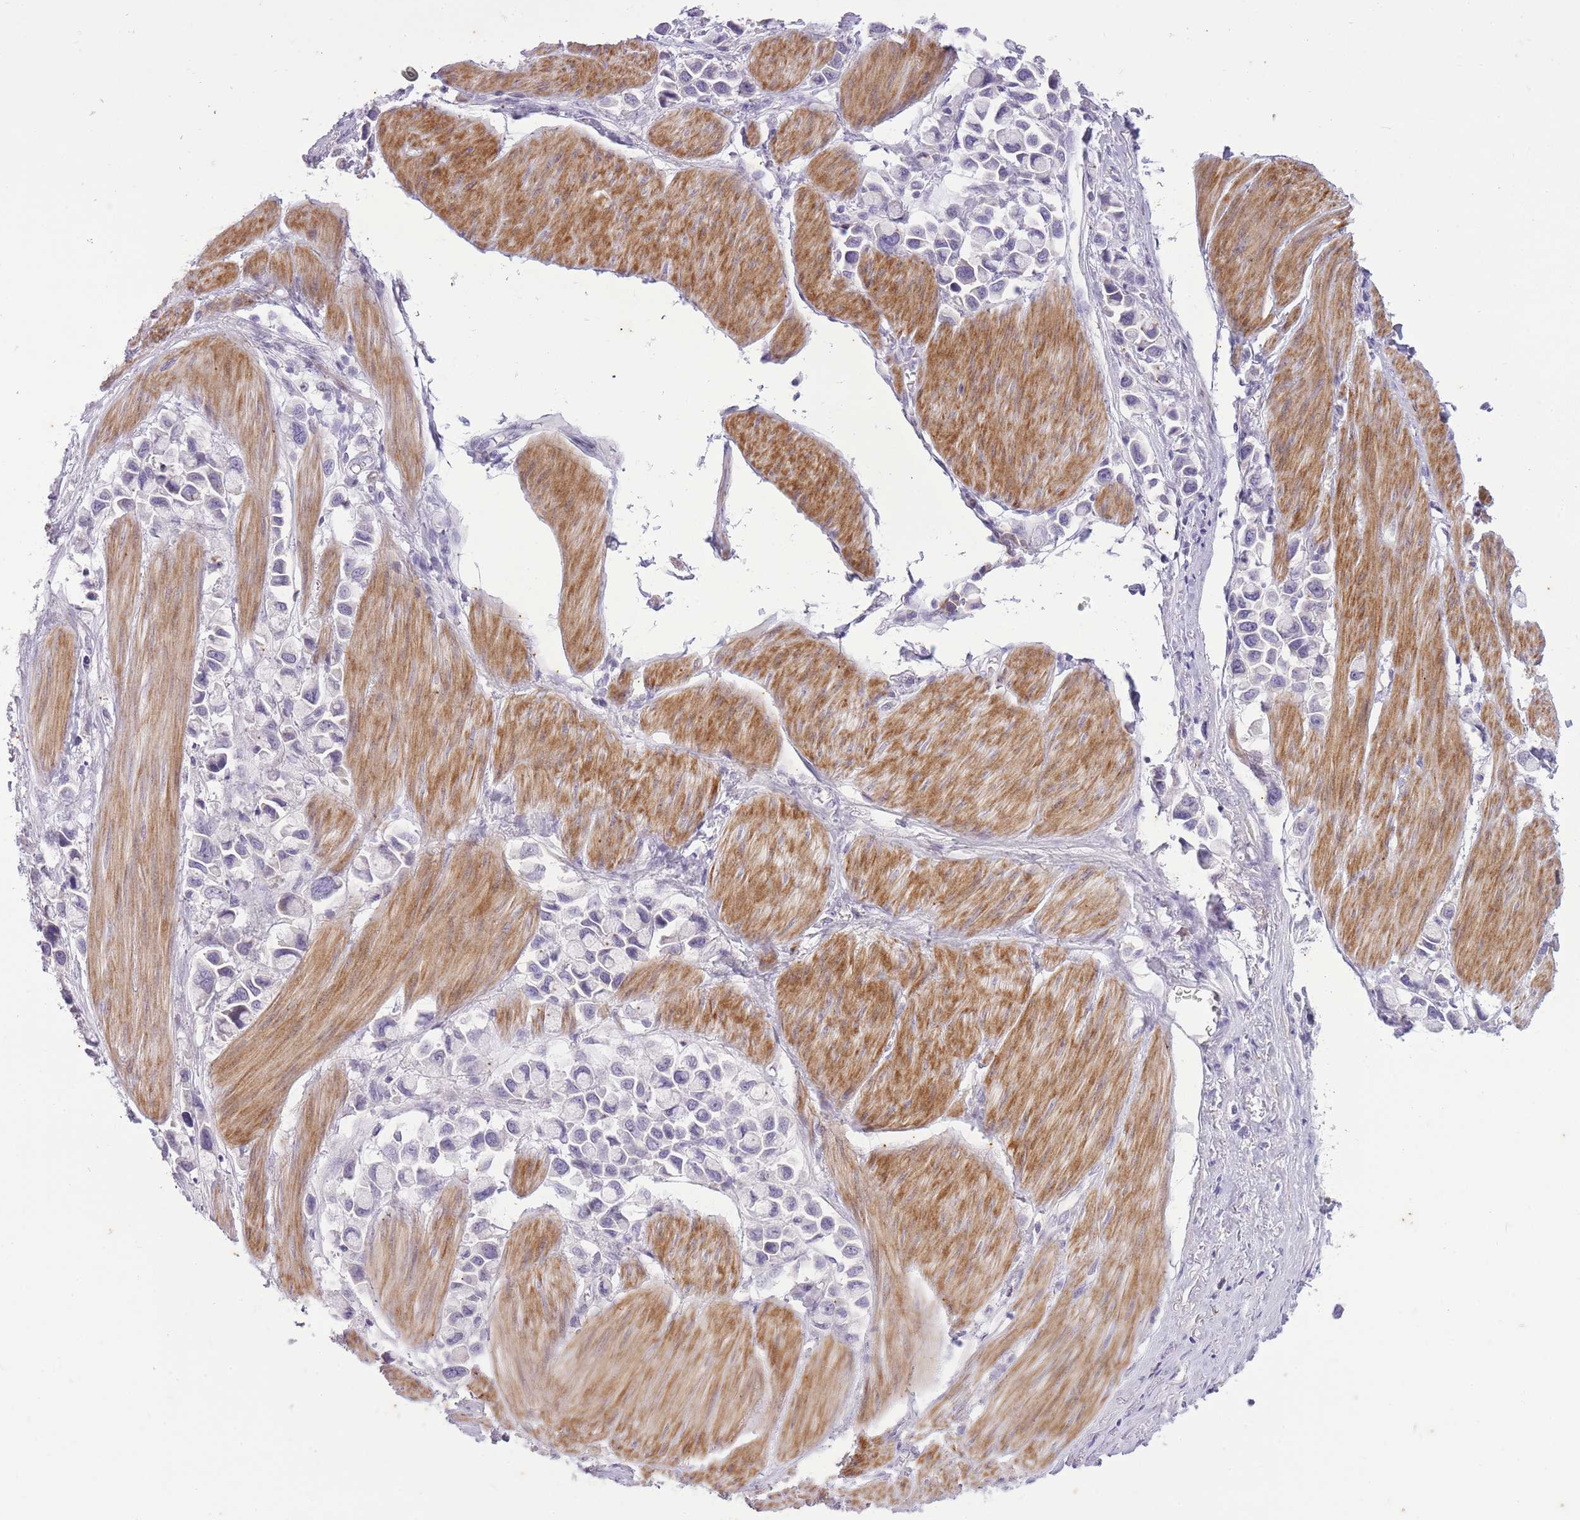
{"staining": {"intensity": "negative", "quantity": "none", "location": "none"}, "tissue": "stomach cancer", "cell_type": "Tumor cells", "image_type": "cancer", "snomed": [{"axis": "morphology", "description": "Adenocarcinoma, NOS"}, {"axis": "topography", "description": "Stomach"}], "caption": "DAB (3,3'-diaminobenzidine) immunohistochemical staining of human stomach adenocarcinoma displays no significant expression in tumor cells.", "gene": "CNTNAP3", "patient": {"sex": "female", "age": 81}}